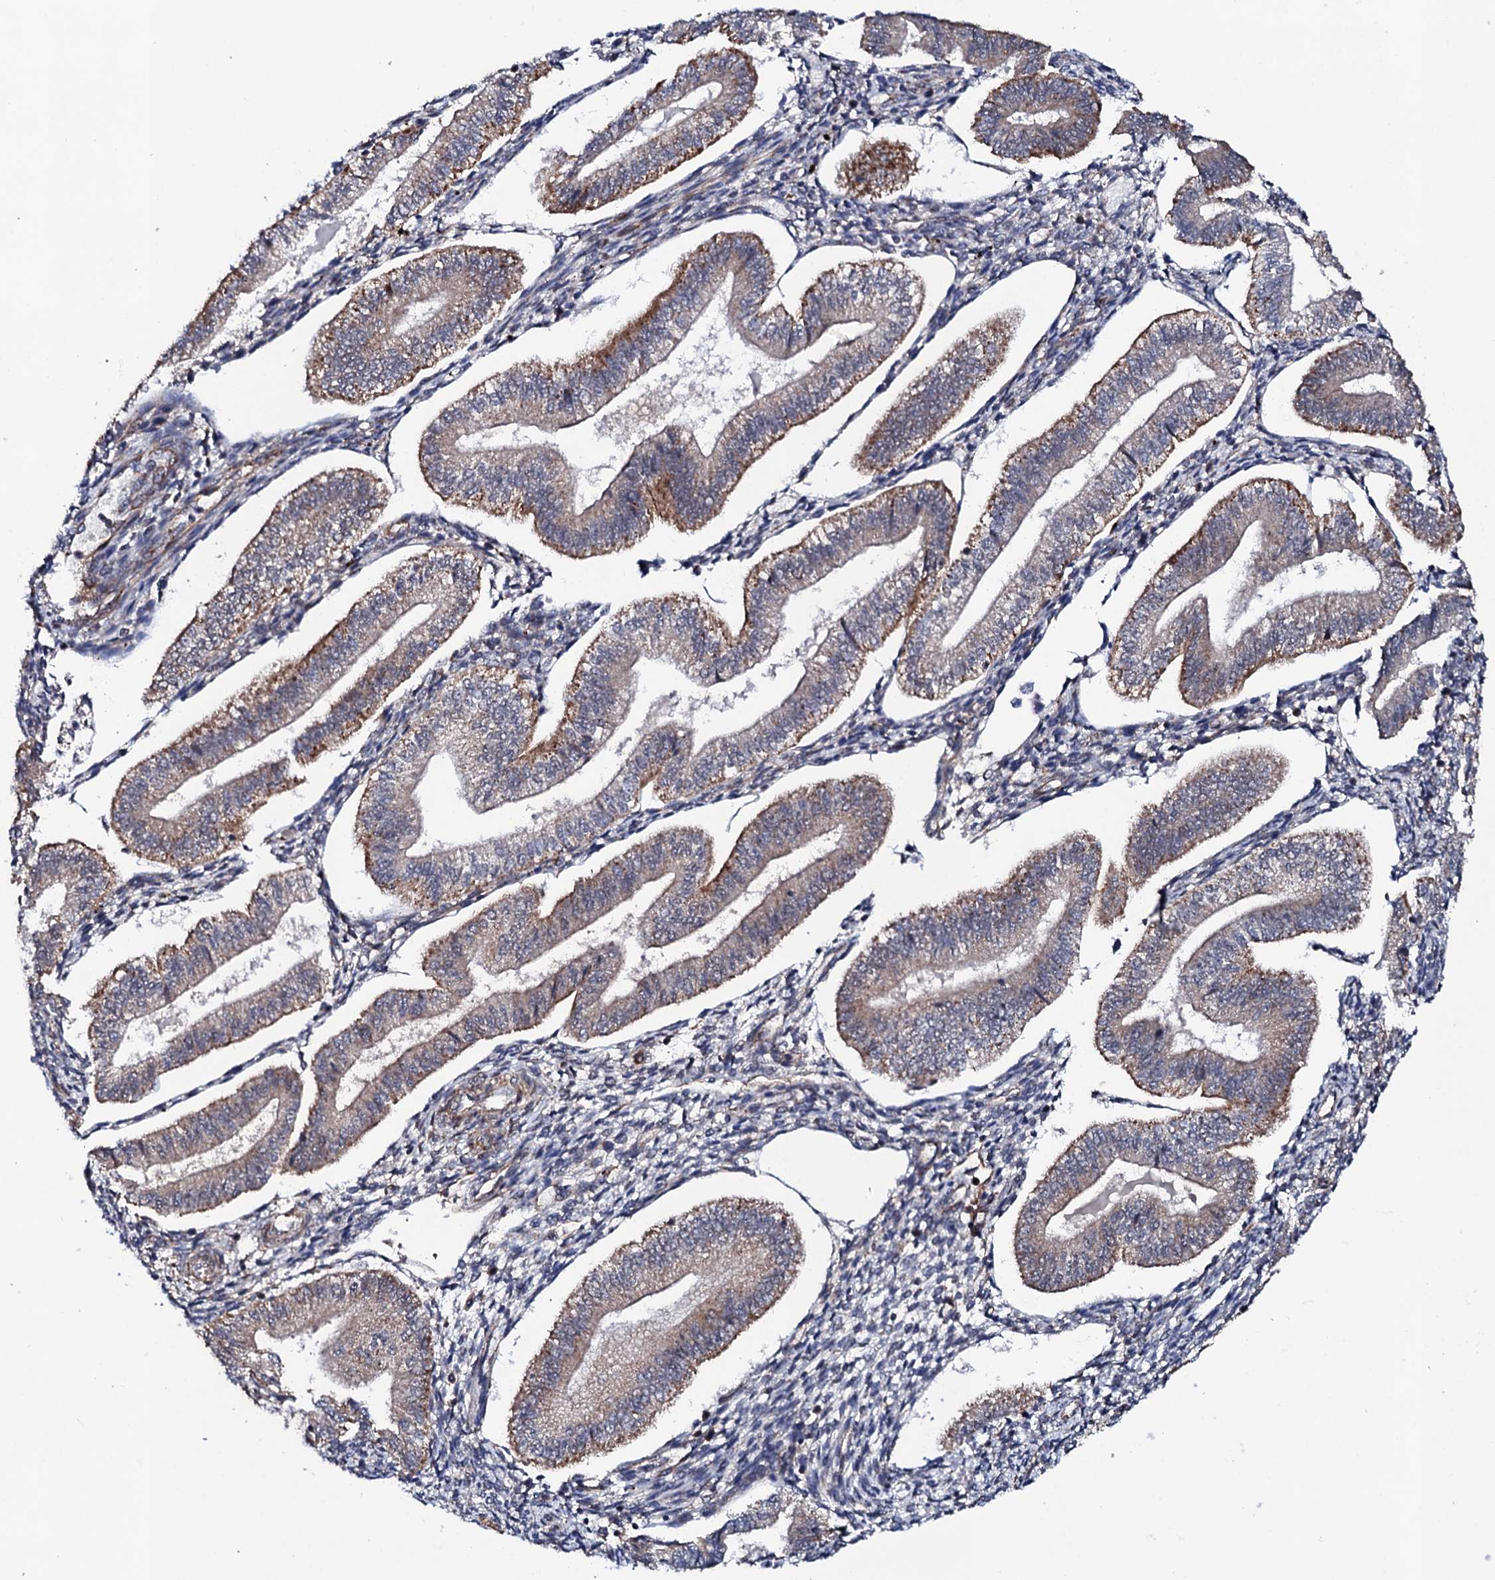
{"staining": {"intensity": "moderate", "quantity": "<25%", "location": "cytoplasmic/membranous"}, "tissue": "endometrium", "cell_type": "Cells in endometrial stroma", "image_type": "normal", "snomed": [{"axis": "morphology", "description": "Normal tissue, NOS"}, {"axis": "topography", "description": "Endometrium"}], "caption": "Protein expression analysis of benign human endometrium reveals moderate cytoplasmic/membranous positivity in approximately <25% of cells in endometrial stroma. The staining was performed using DAB (3,3'-diaminobenzidine) to visualize the protein expression in brown, while the nuclei were stained in blue with hematoxylin (Magnification: 20x).", "gene": "MTIF3", "patient": {"sex": "female", "age": 34}}